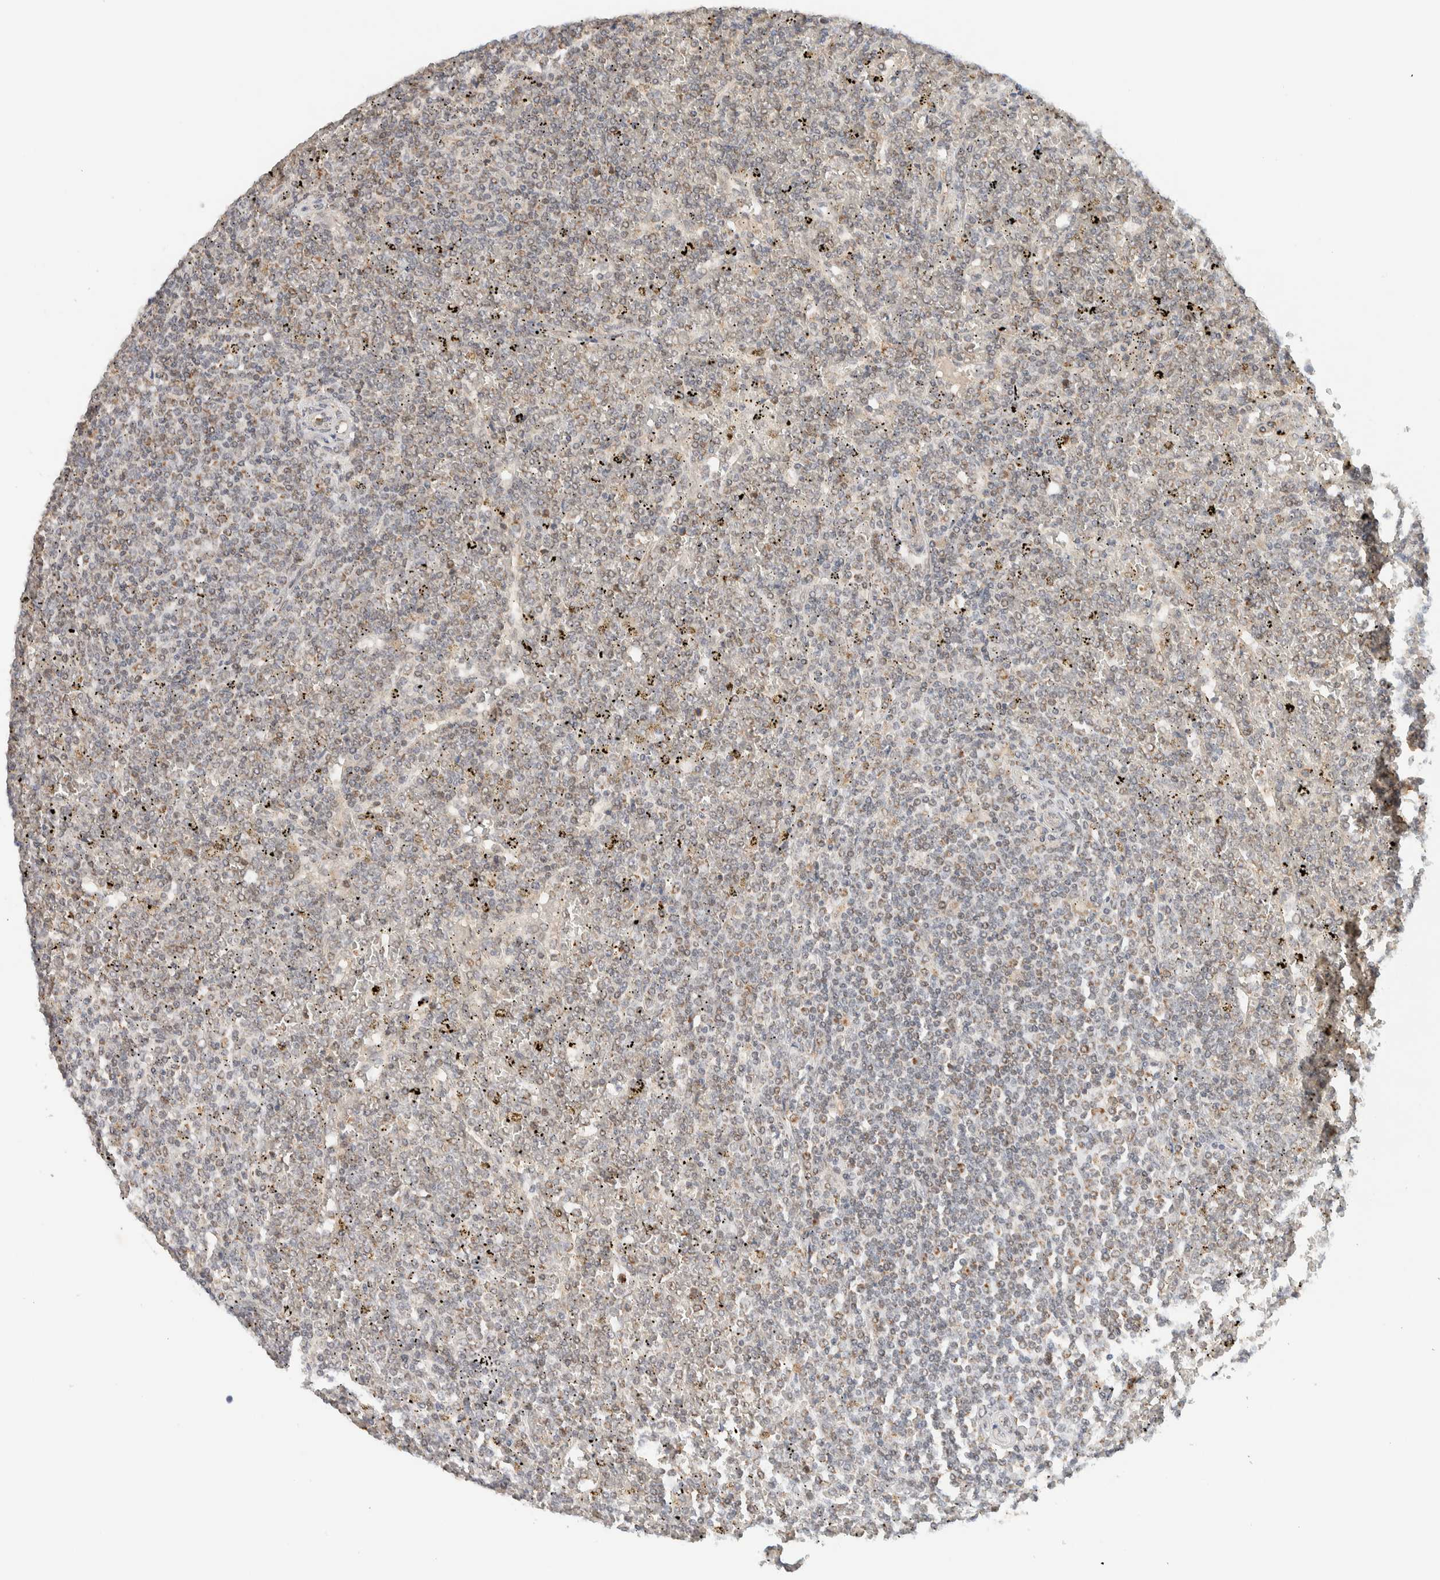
{"staining": {"intensity": "weak", "quantity": "<25%", "location": "cytoplasmic/membranous"}, "tissue": "lymphoma", "cell_type": "Tumor cells", "image_type": "cancer", "snomed": [{"axis": "morphology", "description": "Malignant lymphoma, non-Hodgkin's type, Low grade"}, {"axis": "topography", "description": "Spleen"}], "caption": "Protein analysis of lymphoma reveals no significant staining in tumor cells. (Brightfield microscopy of DAB immunohistochemistry at high magnification).", "gene": "MRPL41", "patient": {"sex": "female", "age": 19}}